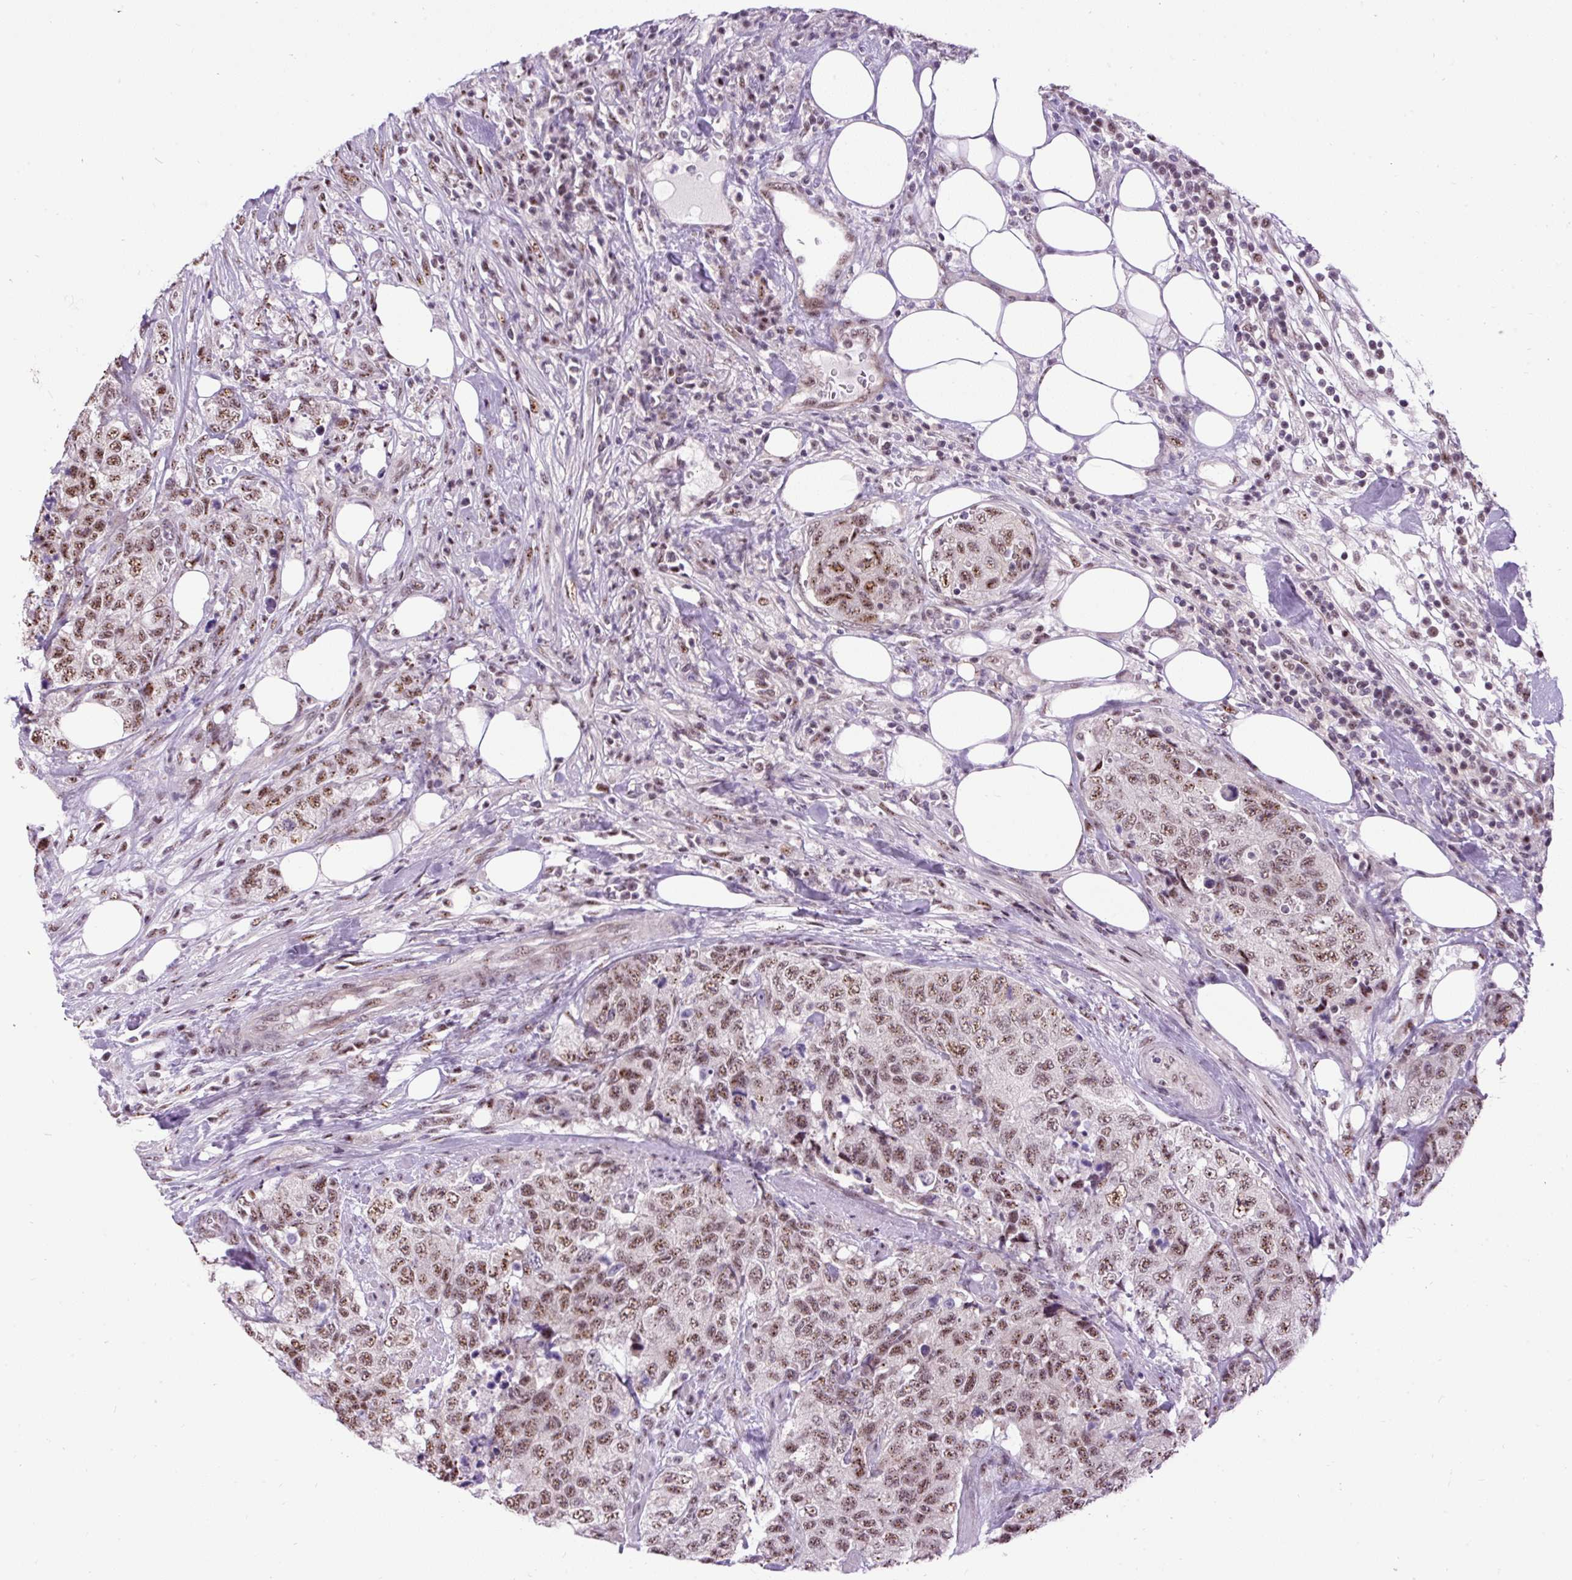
{"staining": {"intensity": "moderate", "quantity": ">75%", "location": "nuclear"}, "tissue": "urothelial cancer", "cell_type": "Tumor cells", "image_type": "cancer", "snomed": [{"axis": "morphology", "description": "Urothelial carcinoma, High grade"}, {"axis": "topography", "description": "Urinary bladder"}], "caption": "Urothelial carcinoma (high-grade) stained with a protein marker exhibits moderate staining in tumor cells.", "gene": "SMC5", "patient": {"sex": "female", "age": 78}}